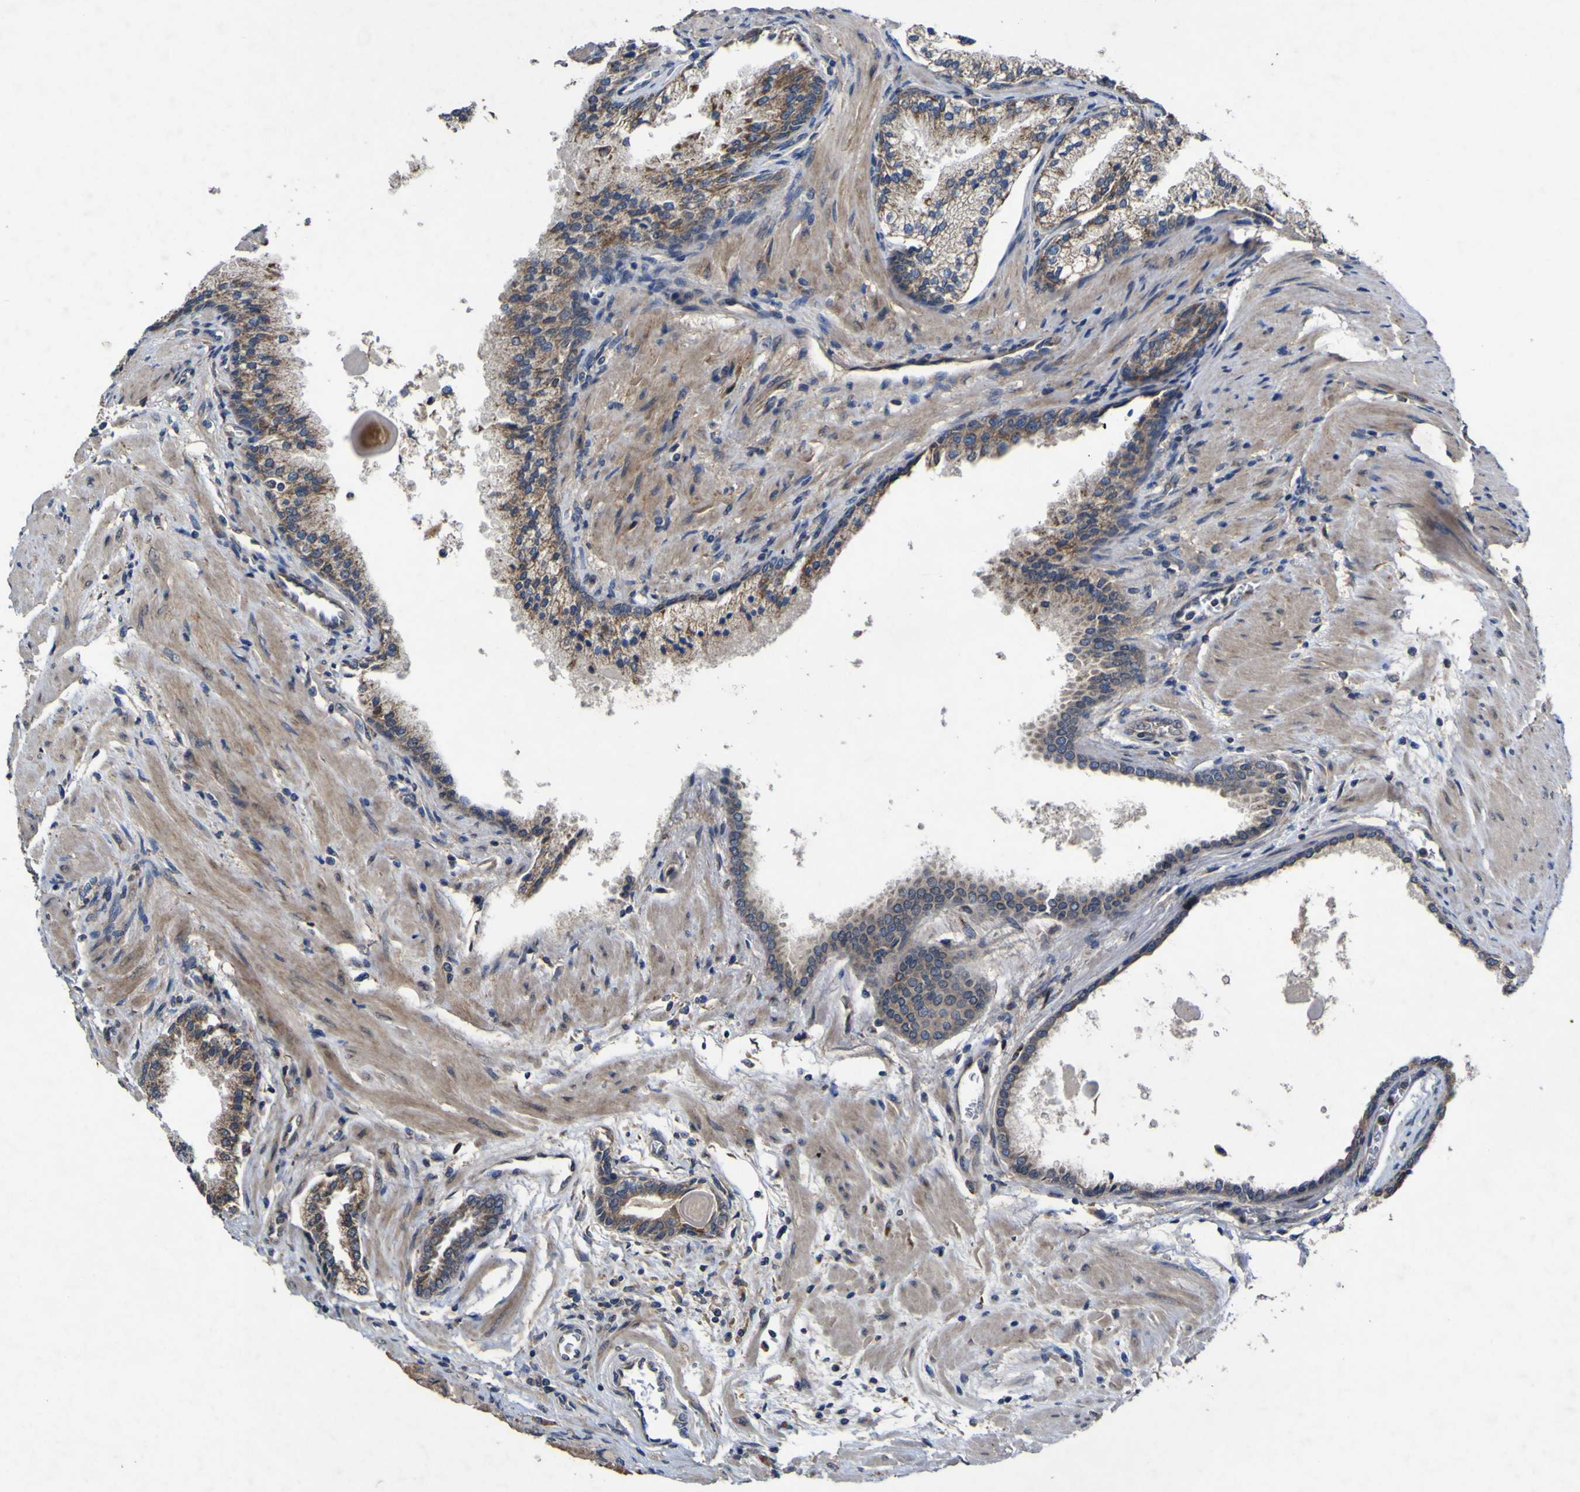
{"staining": {"intensity": "moderate", "quantity": ">75%", "location": "cytoplasmic/membranous"}, "tissue": "prostate cancer", "cell_type": "Tumor cells", "image_type": "cancer", "snomed": [{"axis": "morphology", "description": "Adenocarcinoma, High grade"}, {"axis": "topography", "description": "Prostate"}], "caption": "Tumor cells exhibit medium levels of moderate cytoplasmic/membranous staining in approximately >75% of cells in prostate adenocarcinoma (high-grade).", "gene": "IRAK2", "patient": {"sex": "male", "age": 58}}